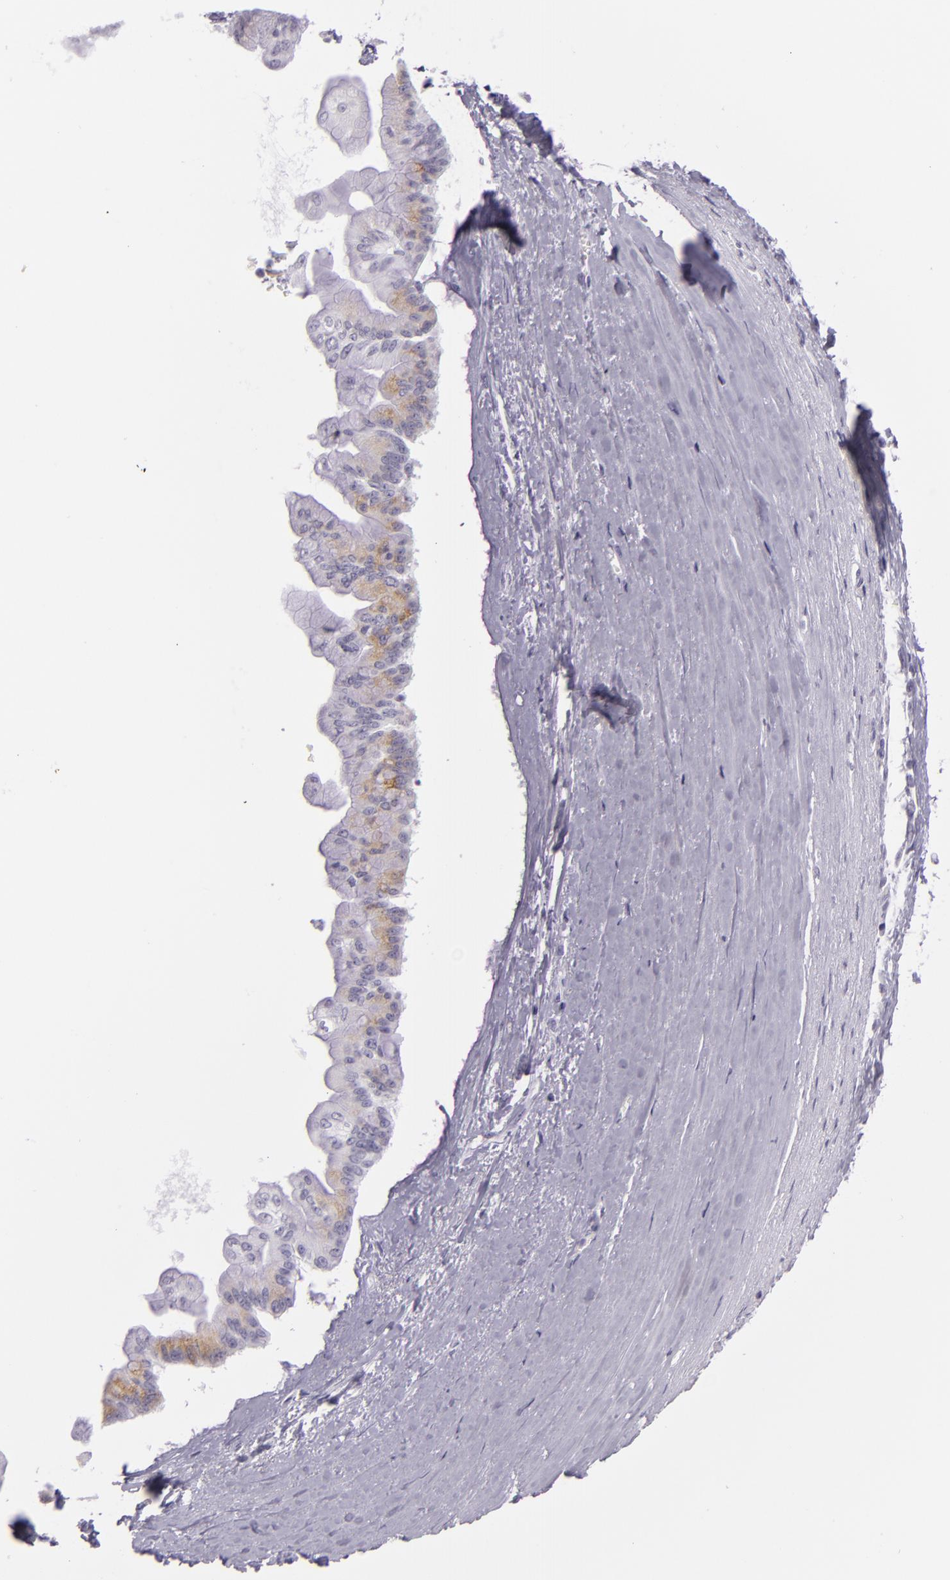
{"staining": {"intensity": "weak", "quantity": "25%-75%", "location": "cytoplasmic/membranous"}, "tissue": "liver cancer", "cell_type": "Tumor cells", "image_type": "cancer", "snomed": [{"axis": "morphology", "description": "Cholangiocarcinoma"}, {"axis": "topography", "description": "Liver"}], "caption": "Protein expression analysis of human cholangiocarcinoma (liver) reveals weak cytoplasmic/membranous staining in approximately 25%-75% of tumor cells. Ihc stains the protein of interest in brown and the nuclei are stained blue.", "gene": "MUC6", "patient": {"sex": "female", "age": 79}}